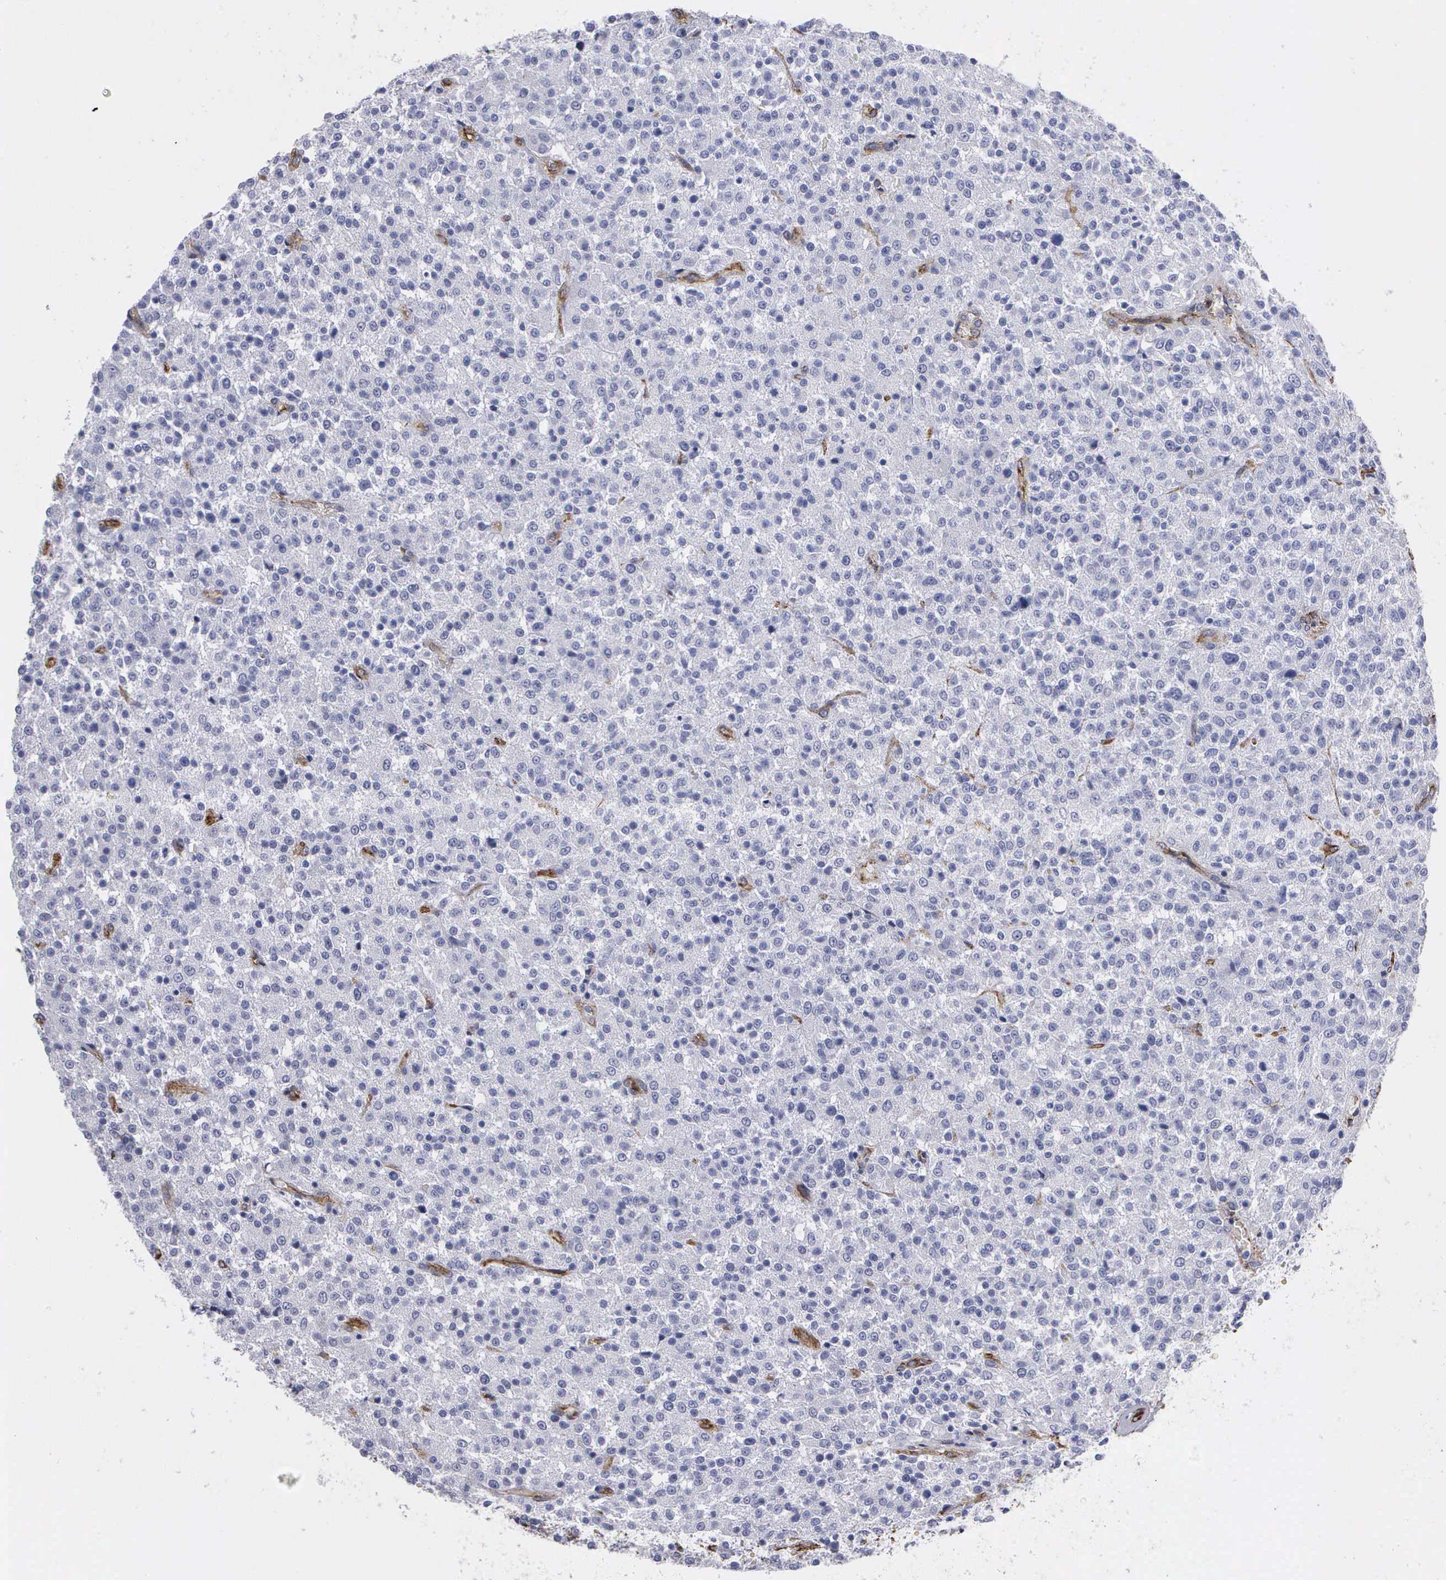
{"staining": {"intensity": "negative", "quantity": "none", "location": "none"}, "tissue": "testis cancer", "cell_type": "Tumor cells", "image_type": "cancer", "snomed": [{"axis": "morphology", "description": "Seminoma, NOS"}, {"axis": "topography", "description": "Testis"}], "caption": "Immunohistochemistry (IHC) histopathology image of neoplastic tissue: seminoma (testis) stained with DAB (3,3'-diaminobenzidine) reveals no significant protein positivity in tumor cells. The staining is performed using DAB (3,3'-diaminobenzidine) brown chromogen with nuclei counter-stained in using hematoxylin.", "gene": "MAGEB10", "patient": {"sex": "male", "age": 59}}